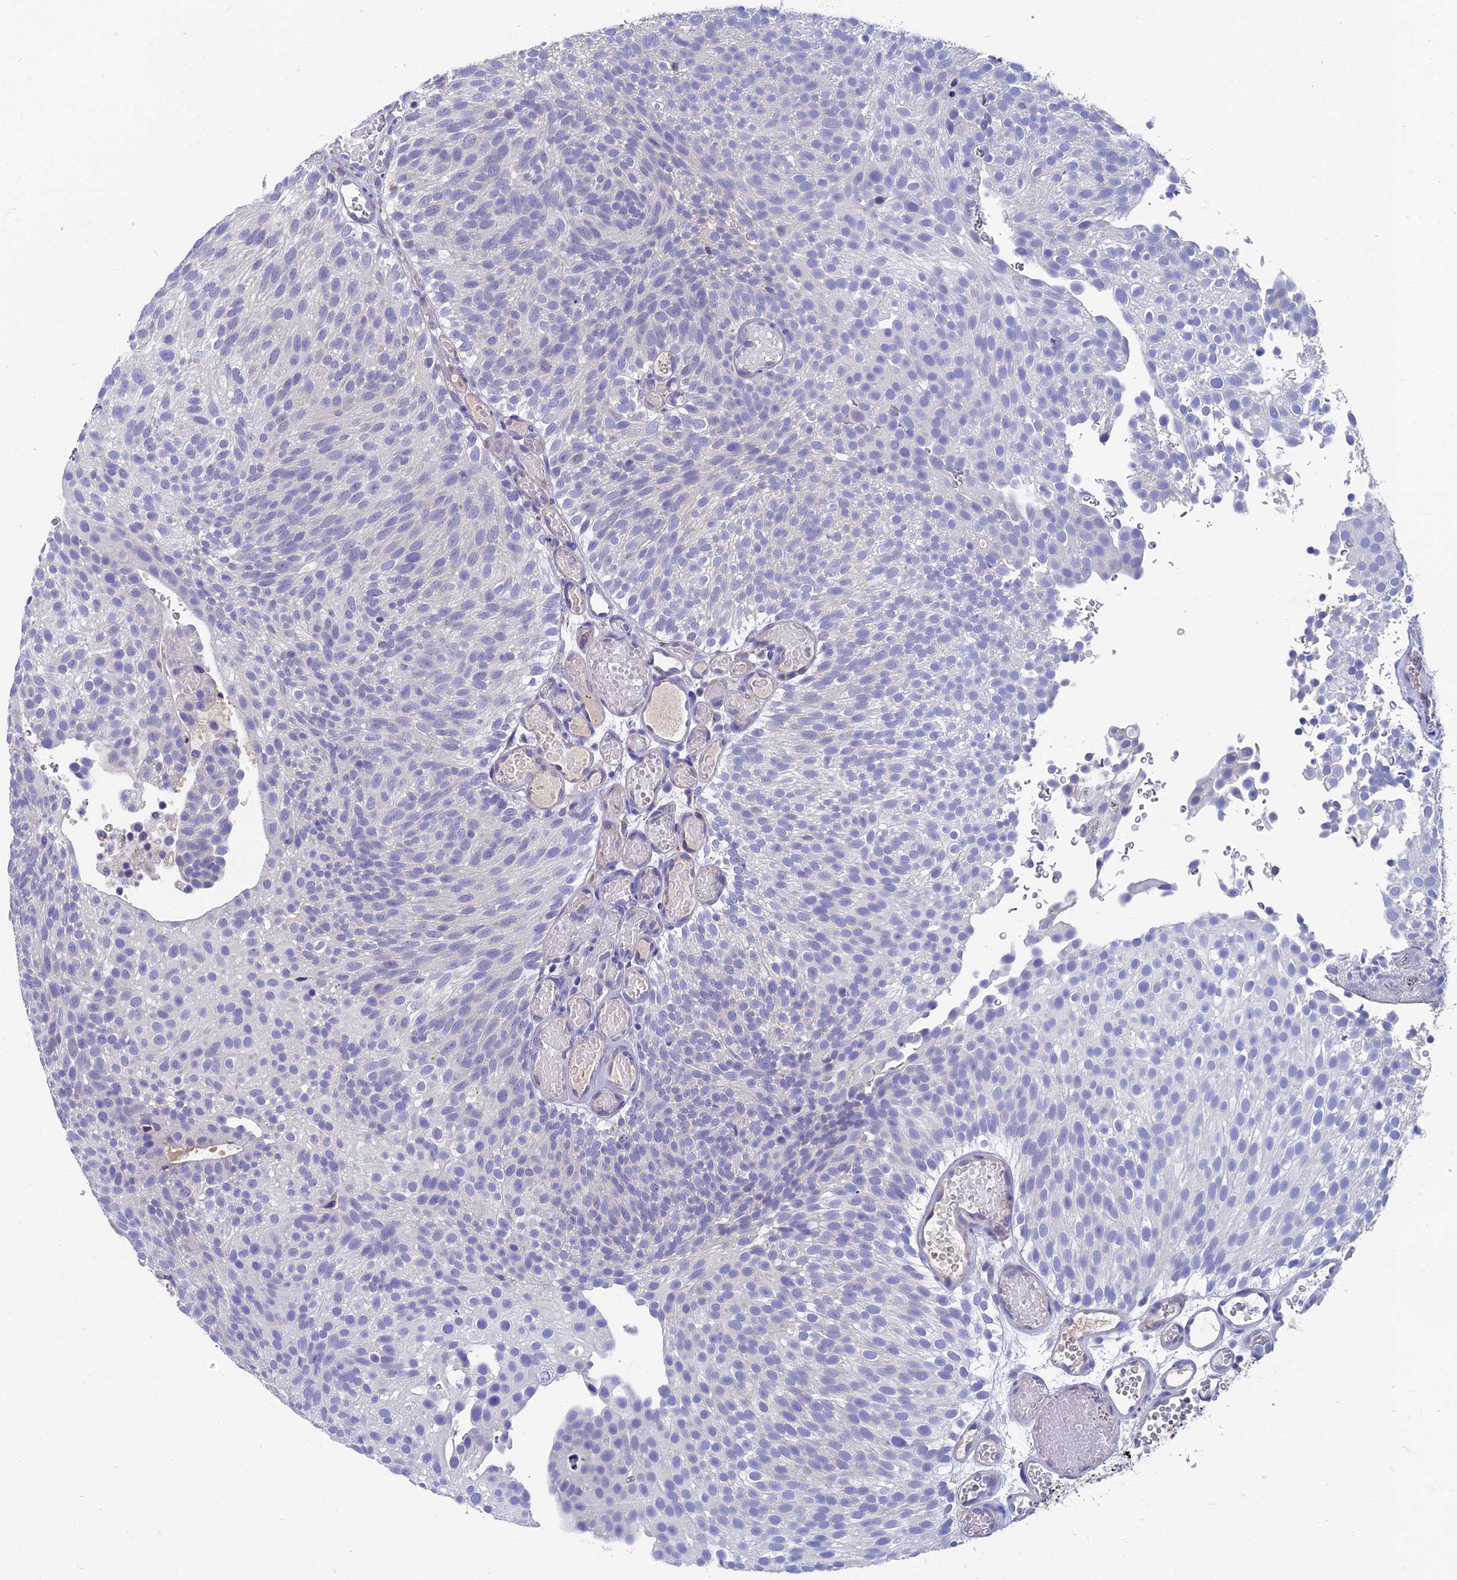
{"staining": {"intensity": "negative", "quantity": "none", "location": "none"}, "tissue": "urothelial cancer", "cell_type": "Tumor cells", "image_type": "cancer", "snomed": [{"axis": "morphology", "description": "Urothelial carcinoma, Low grade"}, {"axis": "topography", "description": "Urinary bladder"}], "caption": "An image of human urothelial cancer is negative for staining in tumor cells.", "gene": "OAT", "patient": {"sex": "male", "age": 78}}